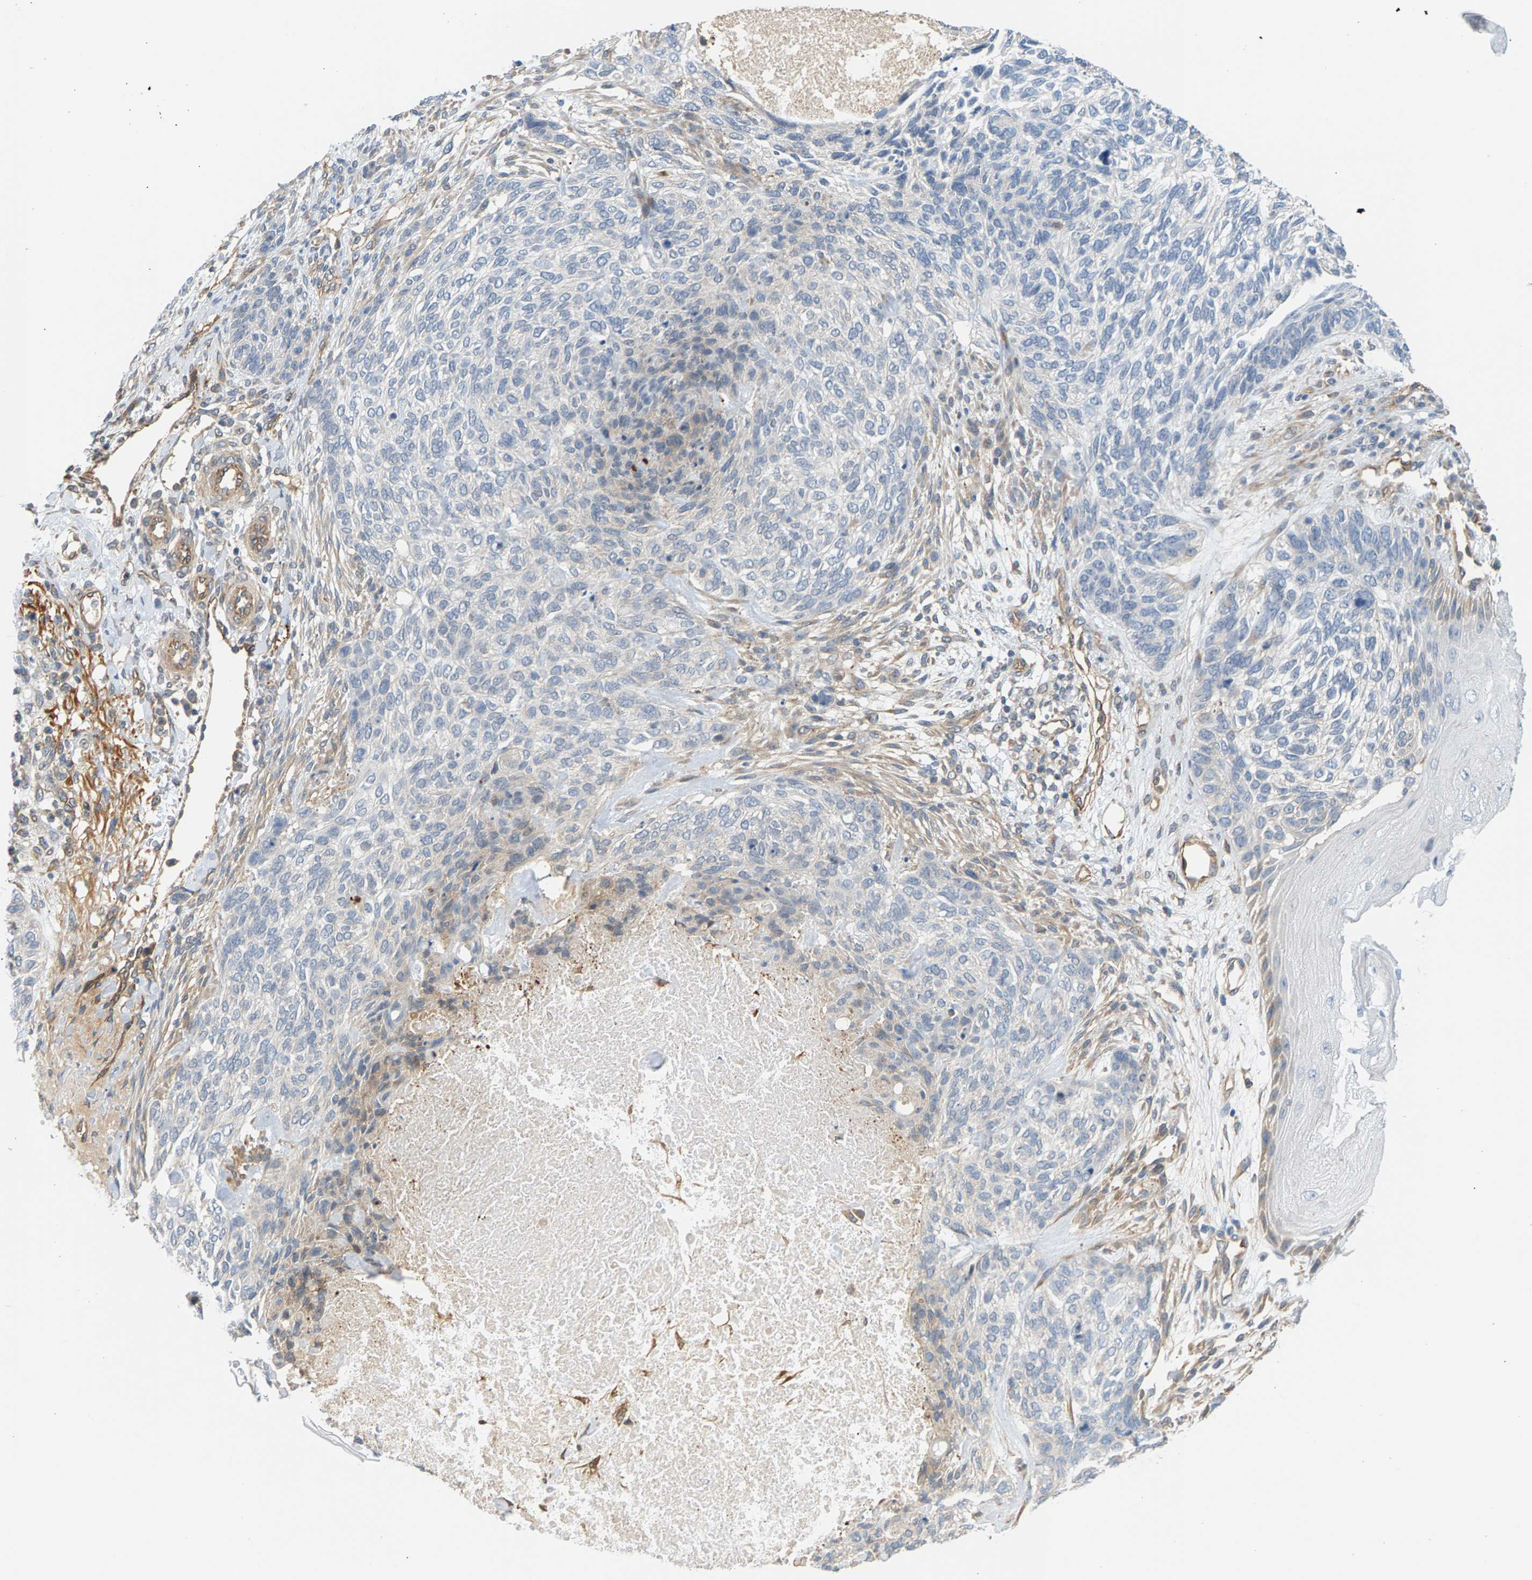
{"staining": {"intensity": "weak", "quantity": "<25%", "location": "cytoplasmic/membranous"}, "tissue": "skin cancer", "cell_type": "Tumor cells", "image_type": "cancer", "snomed": [{"axis": "morphology", "description": "Basal cell carcinoma"}, {"axis": "topography", "description": "Skin"}], "caption": "Skin cancer was stained to show a protein in brown. There is no significant positivity in tumor cells. The staining is performed using DAB brown chromogen with nuclei counter-stained in using hematoxylin.", "gene": "KRTAP27-1", "patient": {"sex": "male", "age": 55}}